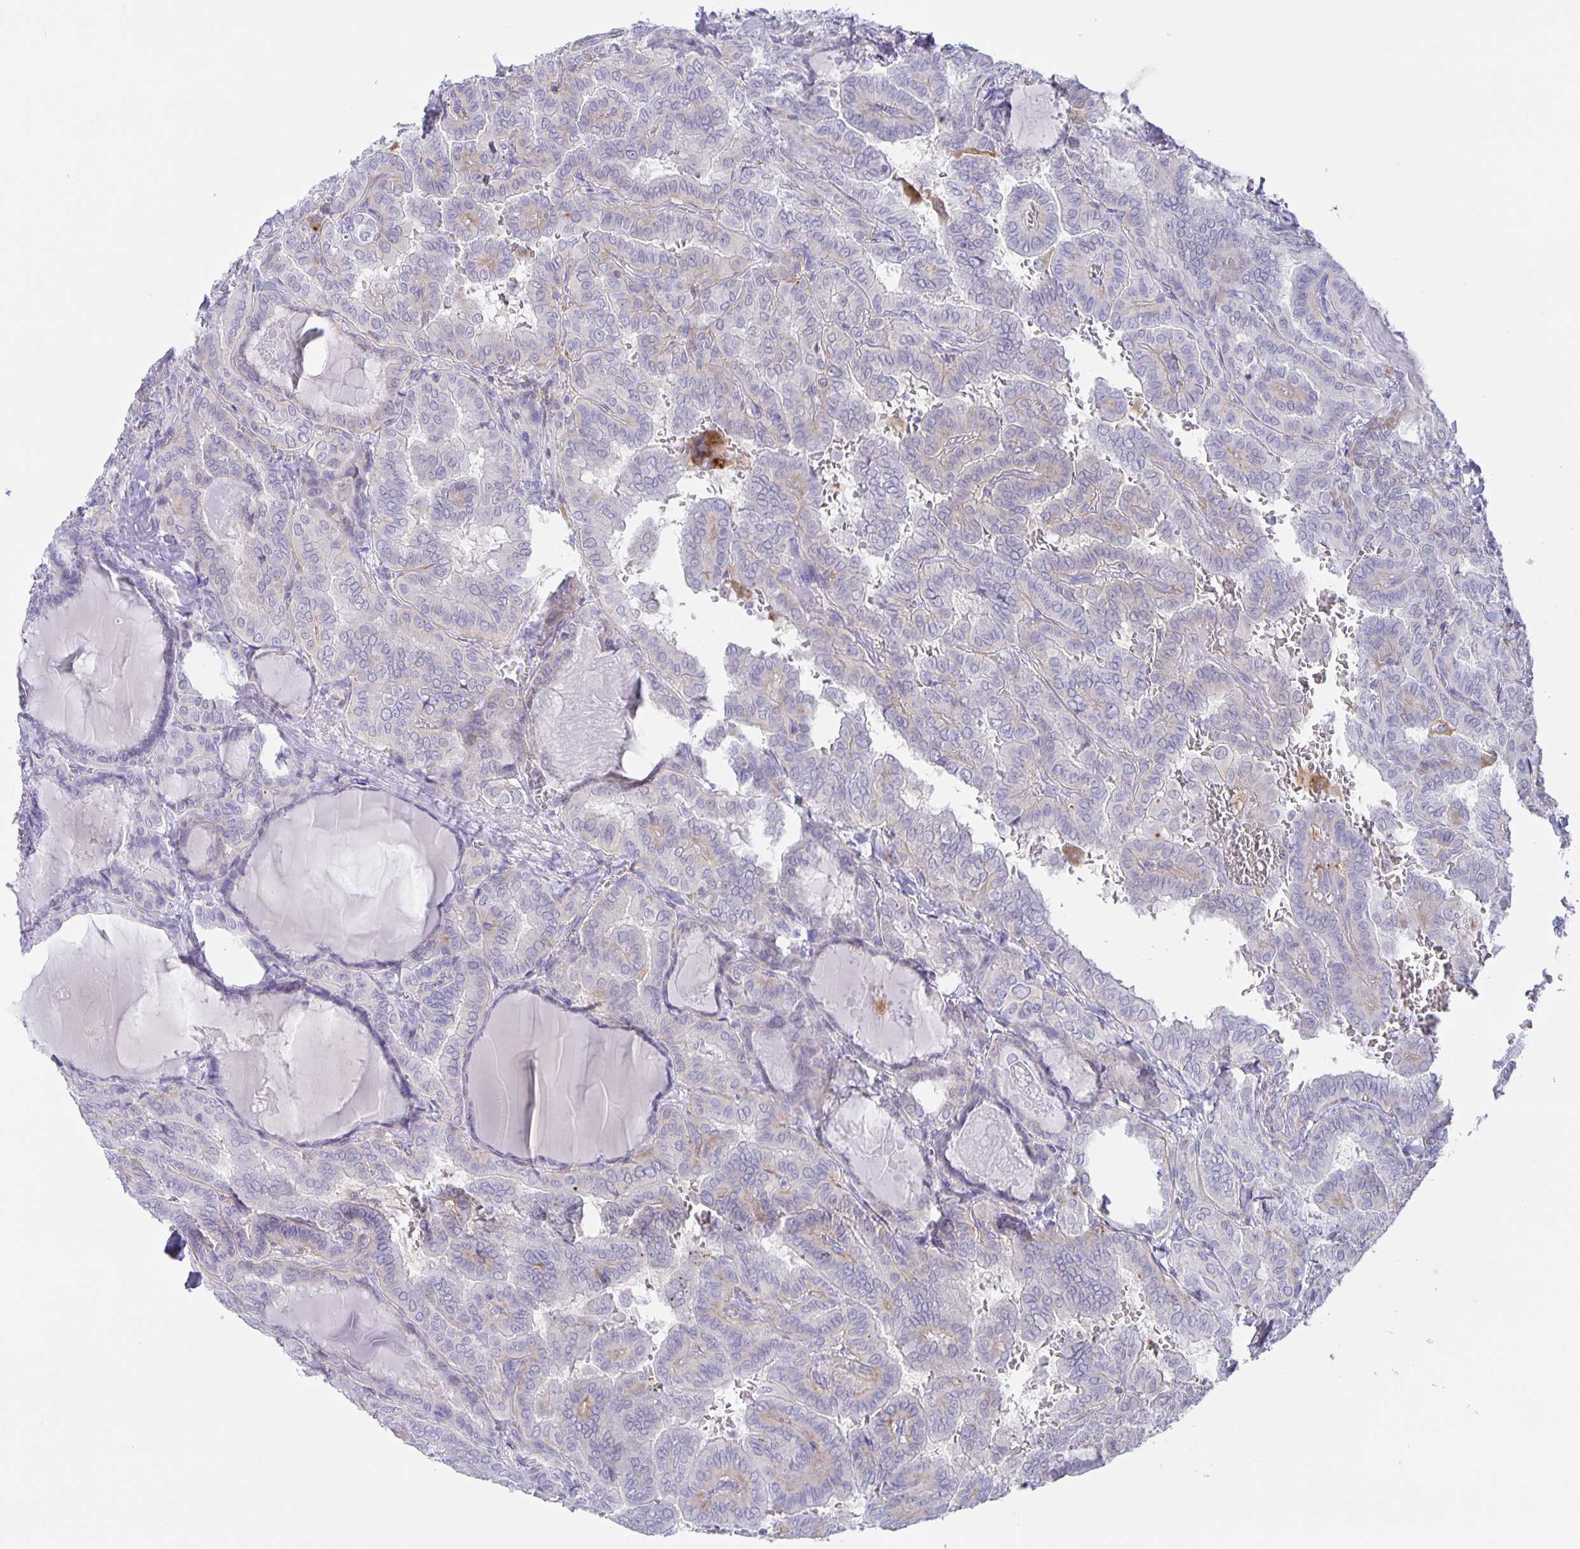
{"staining": {"intensity": "negative", "quantity": "none", "location": "none"}, "tissue": "thyroid cancer", "cell_type": "Tumor cells", "image_type": "cancer", "snomed": [{"axis": "morphology", "description": "Papillary adenocarcinoma, NOS"}, {"axis": "topography", "description": "Thyroid gland"}], "caption": "Thyroid cancer (papillary adenocarcinoma) was stained to show a protein in brown. There is no significant expression in tumor cells. (DAB immunohistochemistry, high magnification).", "gene": "LIPA", "patient": {"sex": "female", "age": 46}}